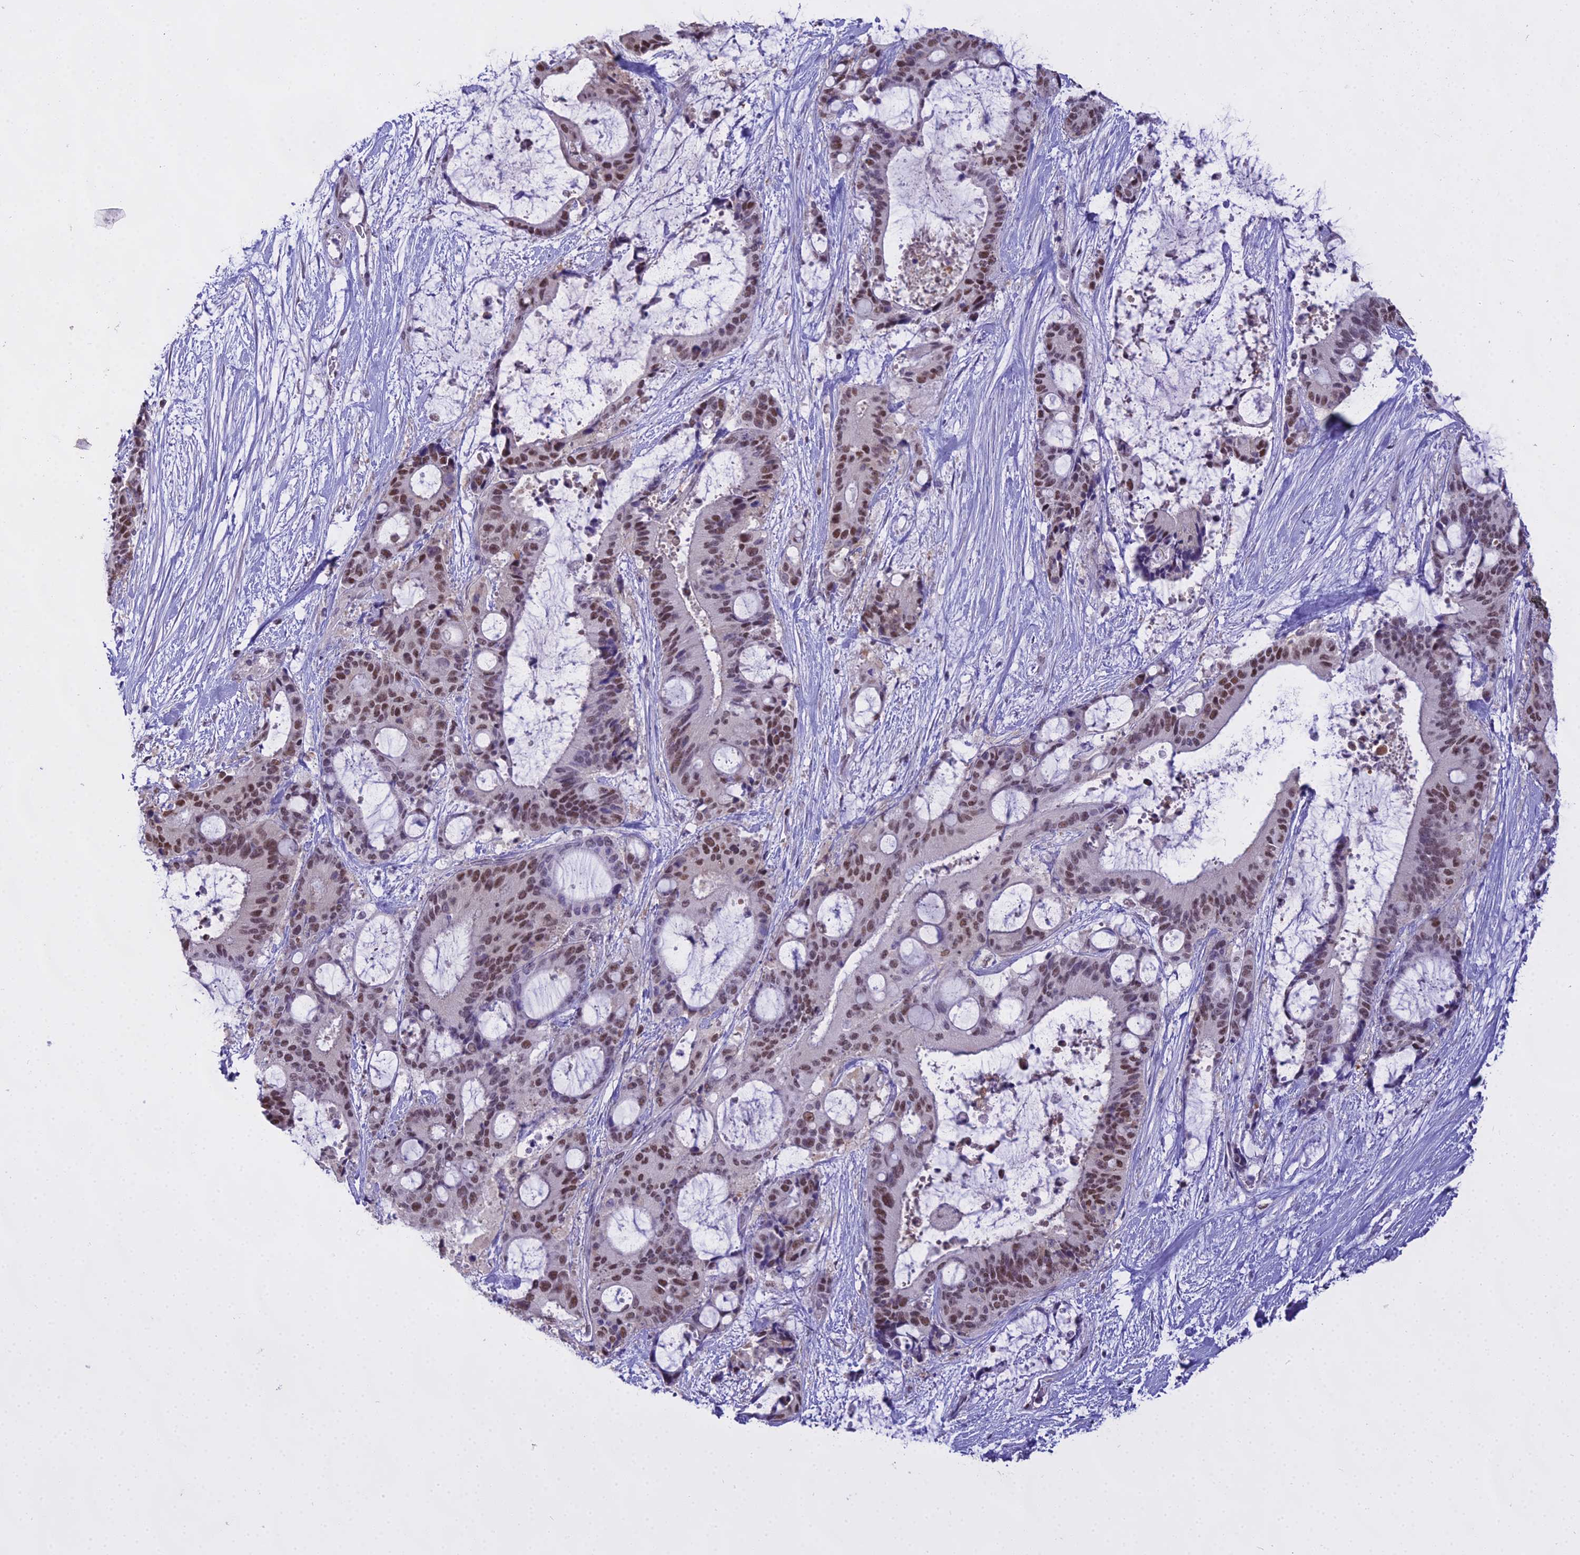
{"staining": {"intensity": "moderate", "quantity": ">75%", "location": "nuclear"}, "tissue": "liver cancer", "cell_type": "Tumor cells", "image_type": "cancer", "snomed": [{"axis": "morphology", "description": "Normal tissue, NOS"}, {"axis": "morphology", "description": "Cholangiocarcinoma"}, {"axis": "topography", "description": "Liver"}, {"axis": "topography", "description": "Peripheral nerve tissue"}], "caption": "Immunohistochemistry staining of liver cholangiocarcinoma, which exhibits medium levels of moderate nuclear expression in about >75% of tumor cells indicating moderate nuclear protein staining. The staining was performed using DAB (3,3'-diaminobenzidine) (brown) for protein detection and nuclei were counterstained in hematoxylin (blue).", "gene": "MAT2A", "patient": {"sex": "female", "age": 73}}